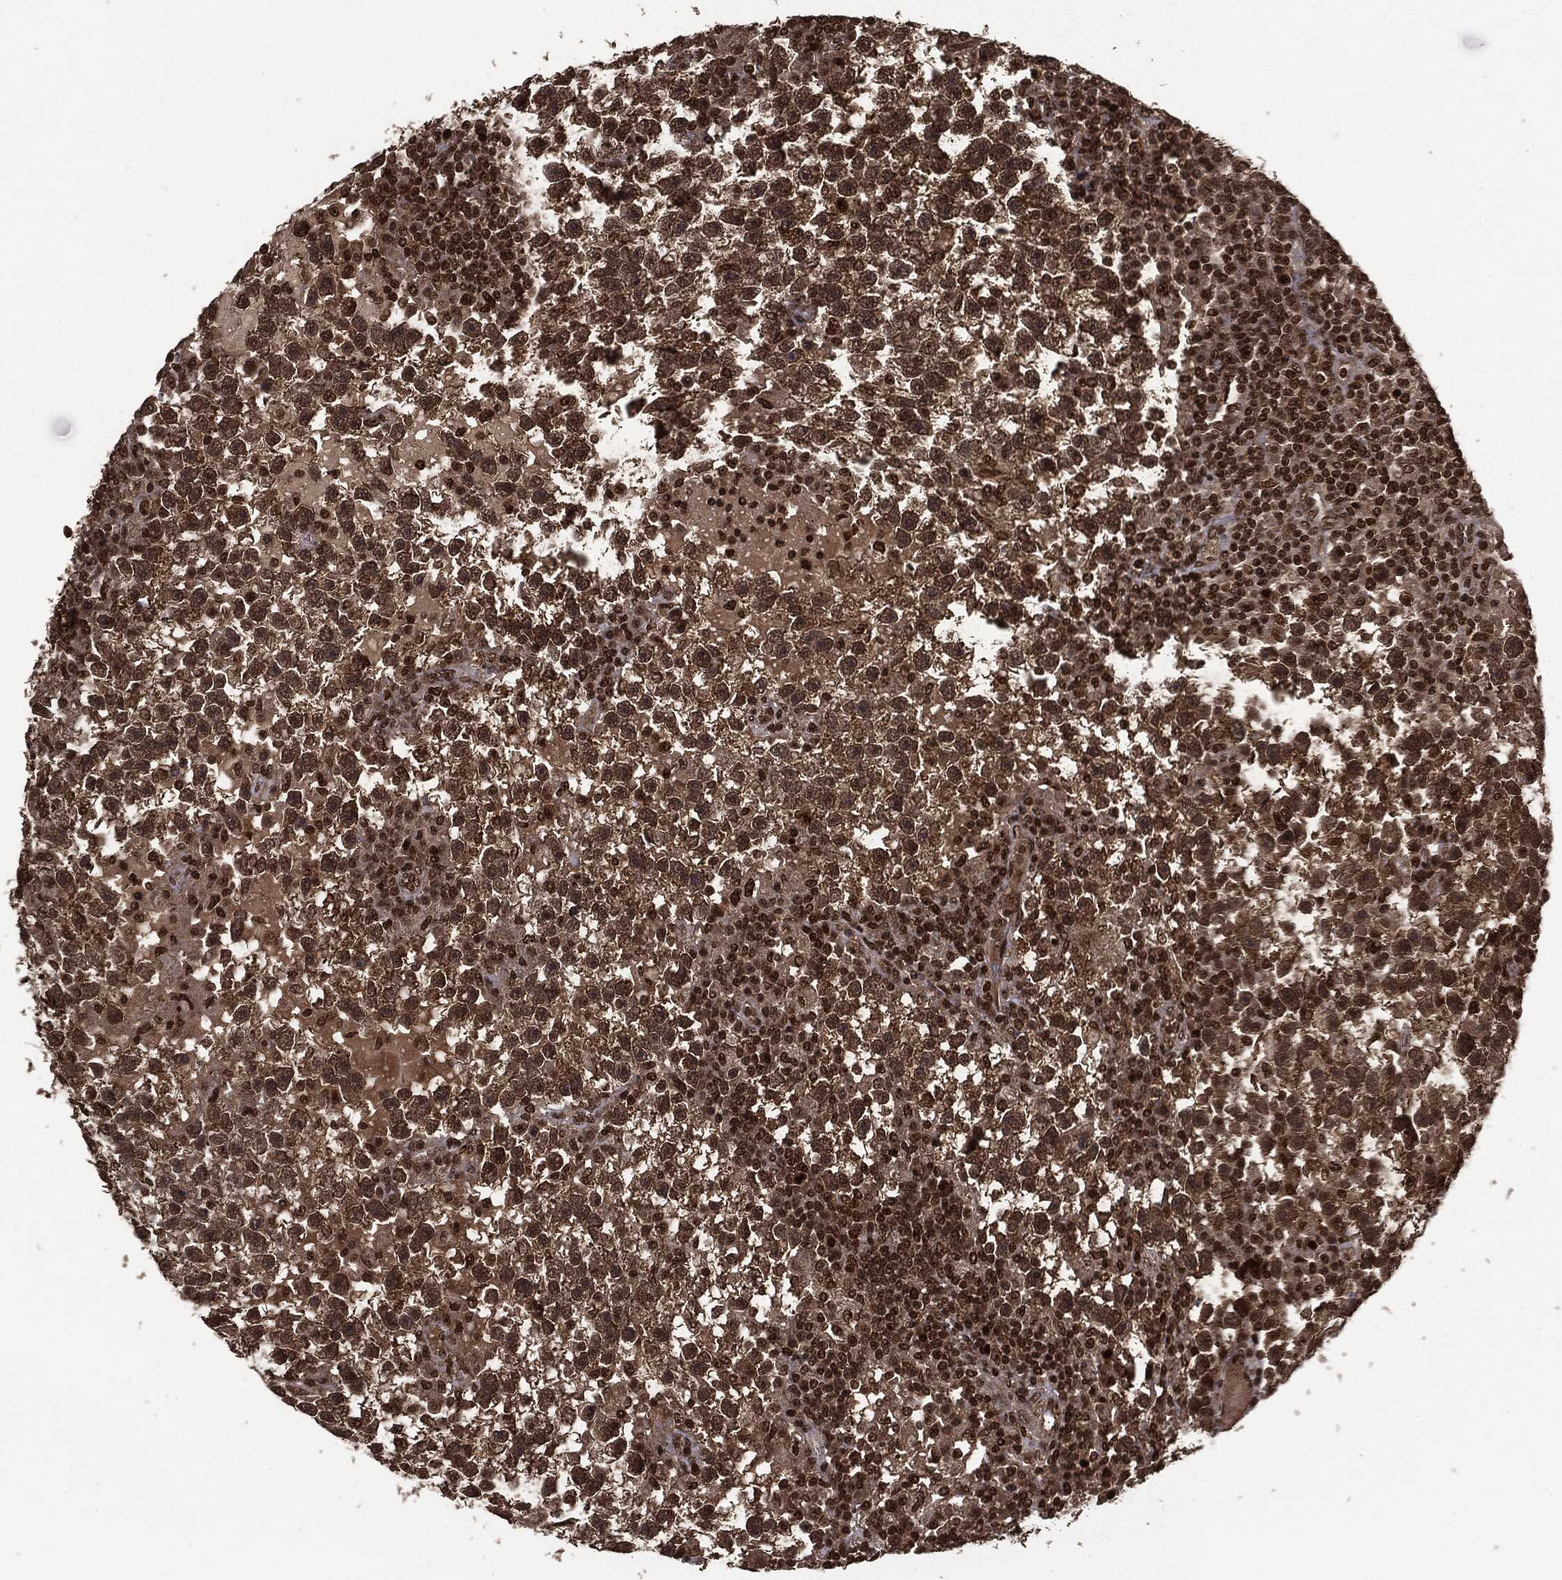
{"staining": {"intensity": "moderate", "quantity": ">75%", "location": "cytoplasmic/membranous,nuclear"}, "tissue": "testis cancer", "cell_type": "Tumor cells", "image_type": "cancer", "snomed": [{"axis": "morphology", "description": "Seminoma, NOS"}, {"axis": "topography", "description": "Testis"}], "caption": "The immunohistochemical stain highlights moderate cytoplasmic/membranous and nuclear expression in tumor cells of seminoma (testis) tissue.", "gene": "CTDP1", "patient": {"sex": "male", "age": 47}}